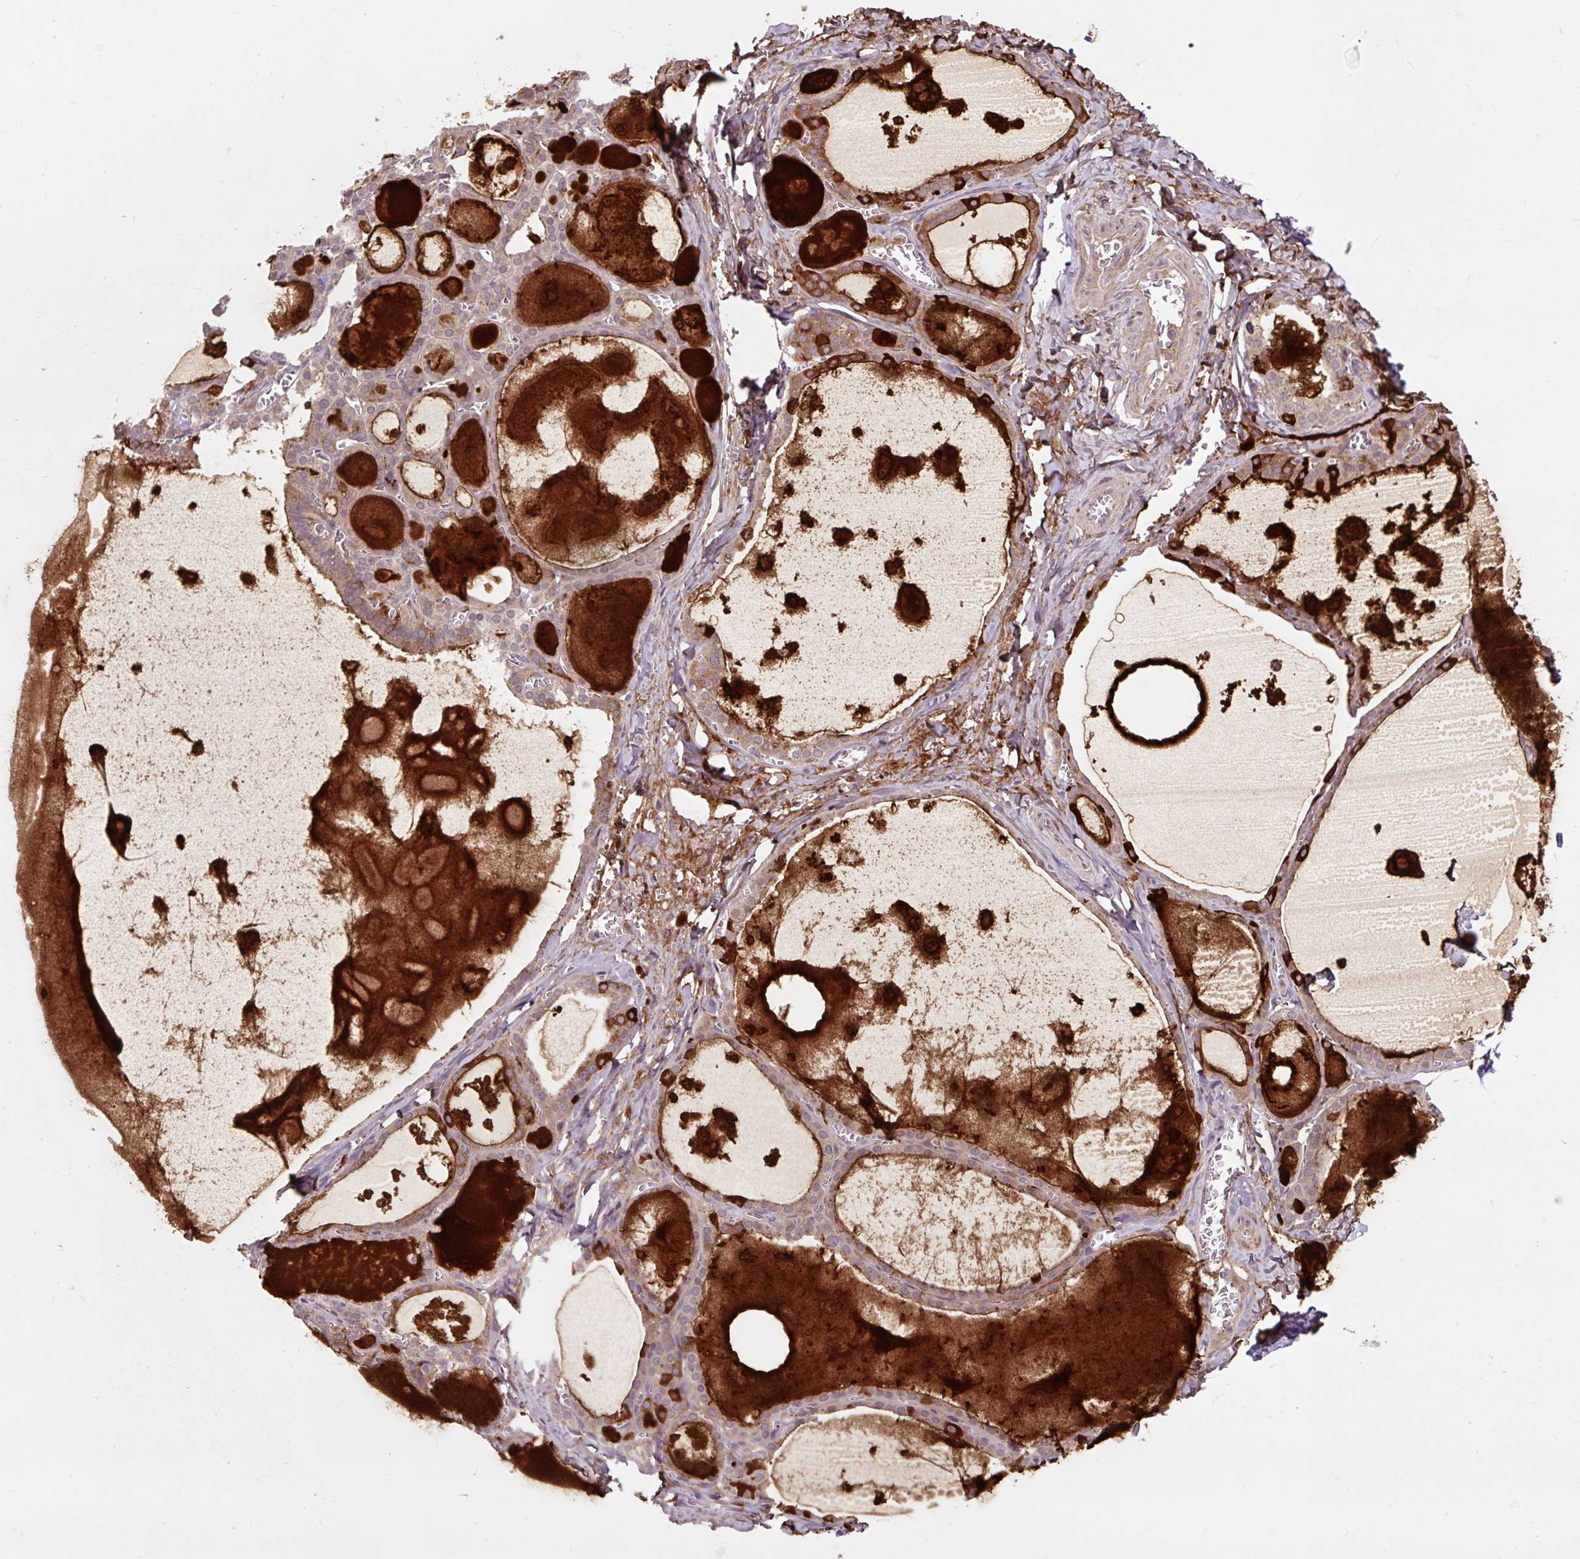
{"staining": {"intensity": "strong", "quantity": "<25%", "location": "cytoplasmic/membranous"}, "tissue": "thyroid gland", "cell_type": "Glandular cells", "image_type": "normal", "snomed": [{"axis": "morphology", "description": "Normal tissue, NOS"}, {"axis": "topography", "description": "Thyroid gland"}], "caption": "IHC staining of normal thyroid gland, which demonstrates medium levels of strong cytoplasmic/membranous staining in approximately <25% of glandular cells indicating strong cytoplasmic/membranous protein staining. The staining was performed using DAB (brown) for protein detection and nuclei were counterstained in hematoxylin (blue).", "gene": "MMS19", "patient": {"sex": "male", "age": 56}}